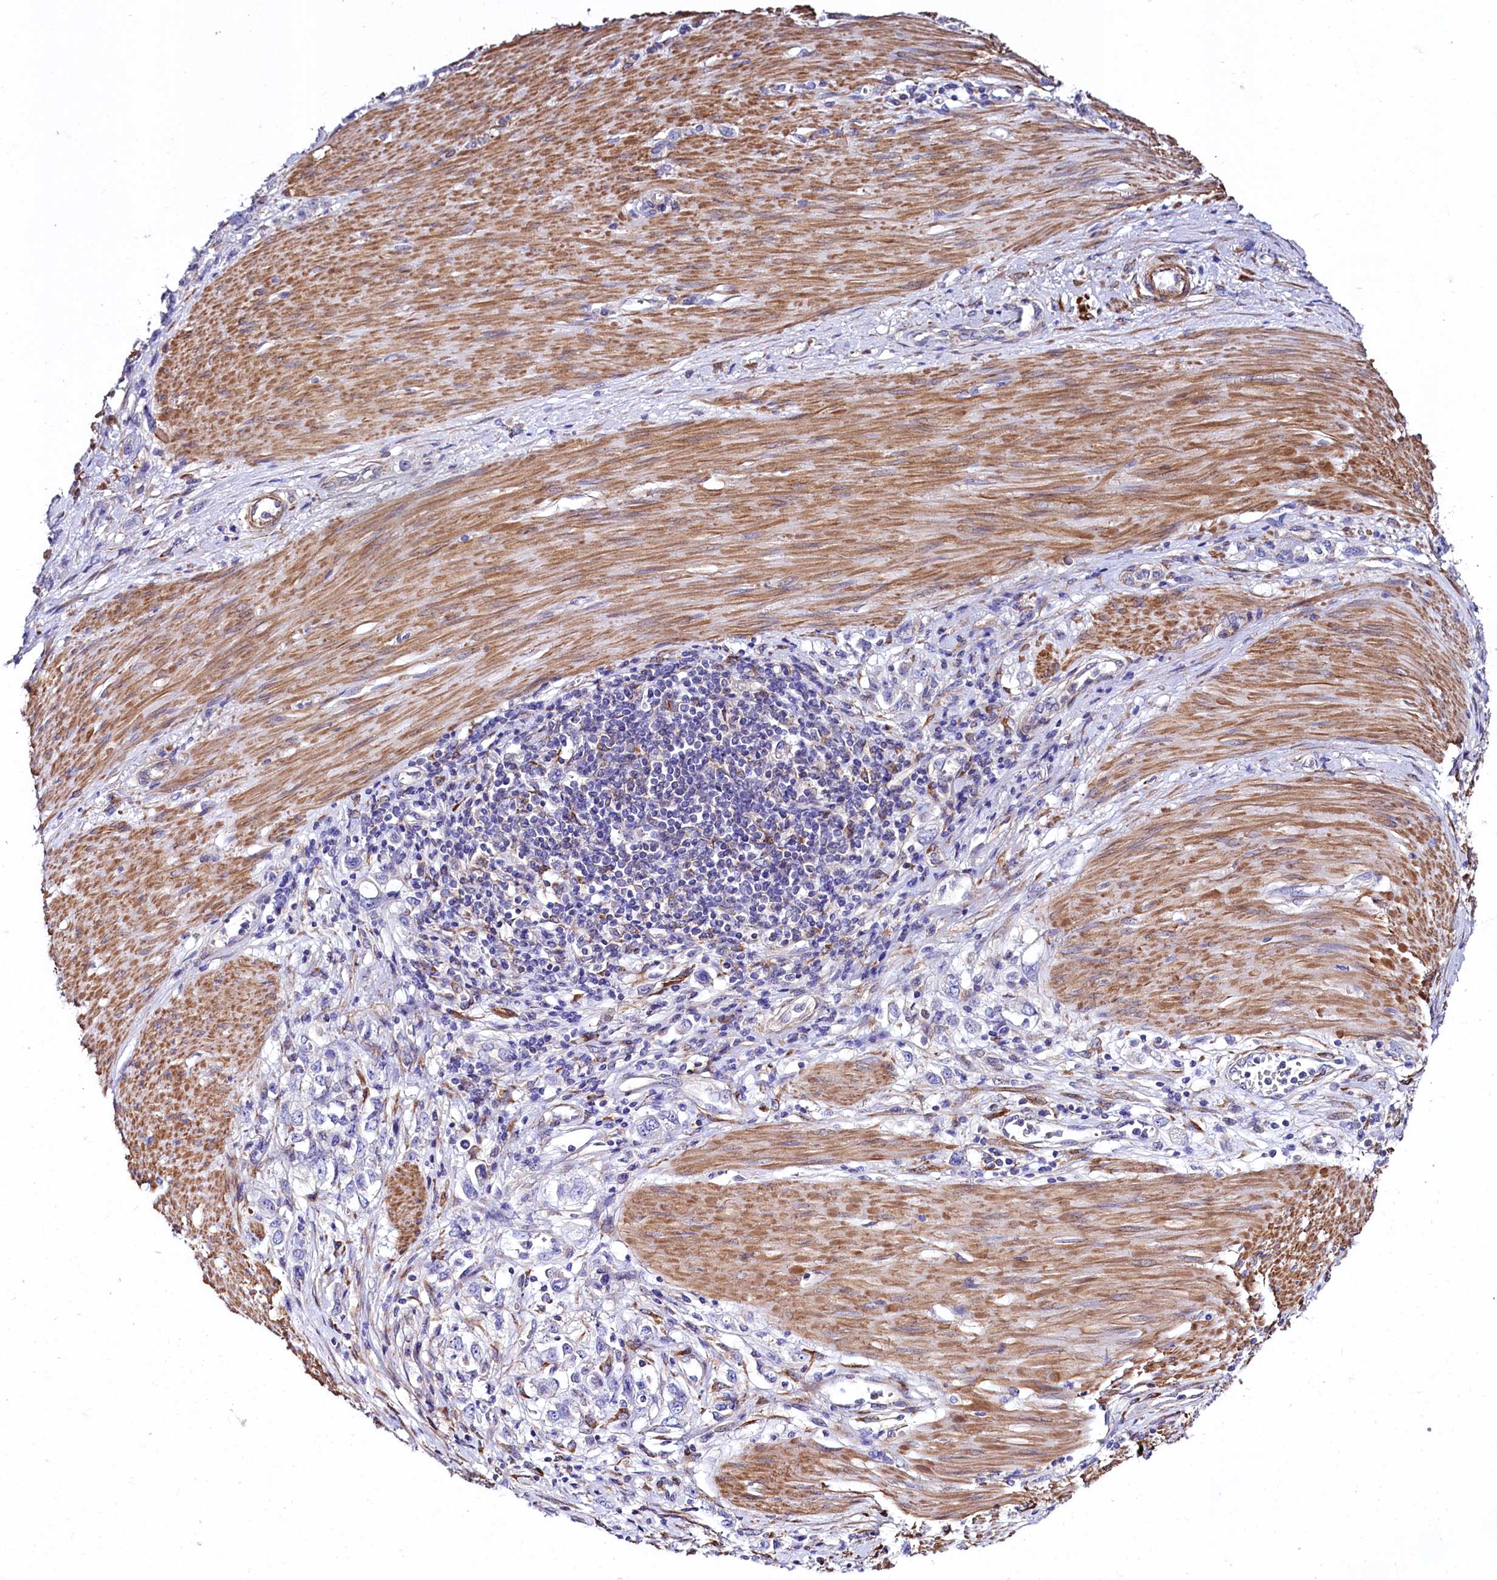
{"staining": {"intensity": "negative", "quantity": "none", "location": "none"}, "tissue": "stomach cancer", "cell_type": "Tumor cells", "image_type": "cancer", "snomed": [{"axis": "morphology", "description": "Adenocarcinoma, NOS"}, {"axis": "topography", "description": "Stomach"}], "caption": "The micrograph displays no significant staining in tumor cells of stomach cancer (adenocarcinoma).", "gene": "FCHSD2", "patient": {"sex": "female", "age": 76}}